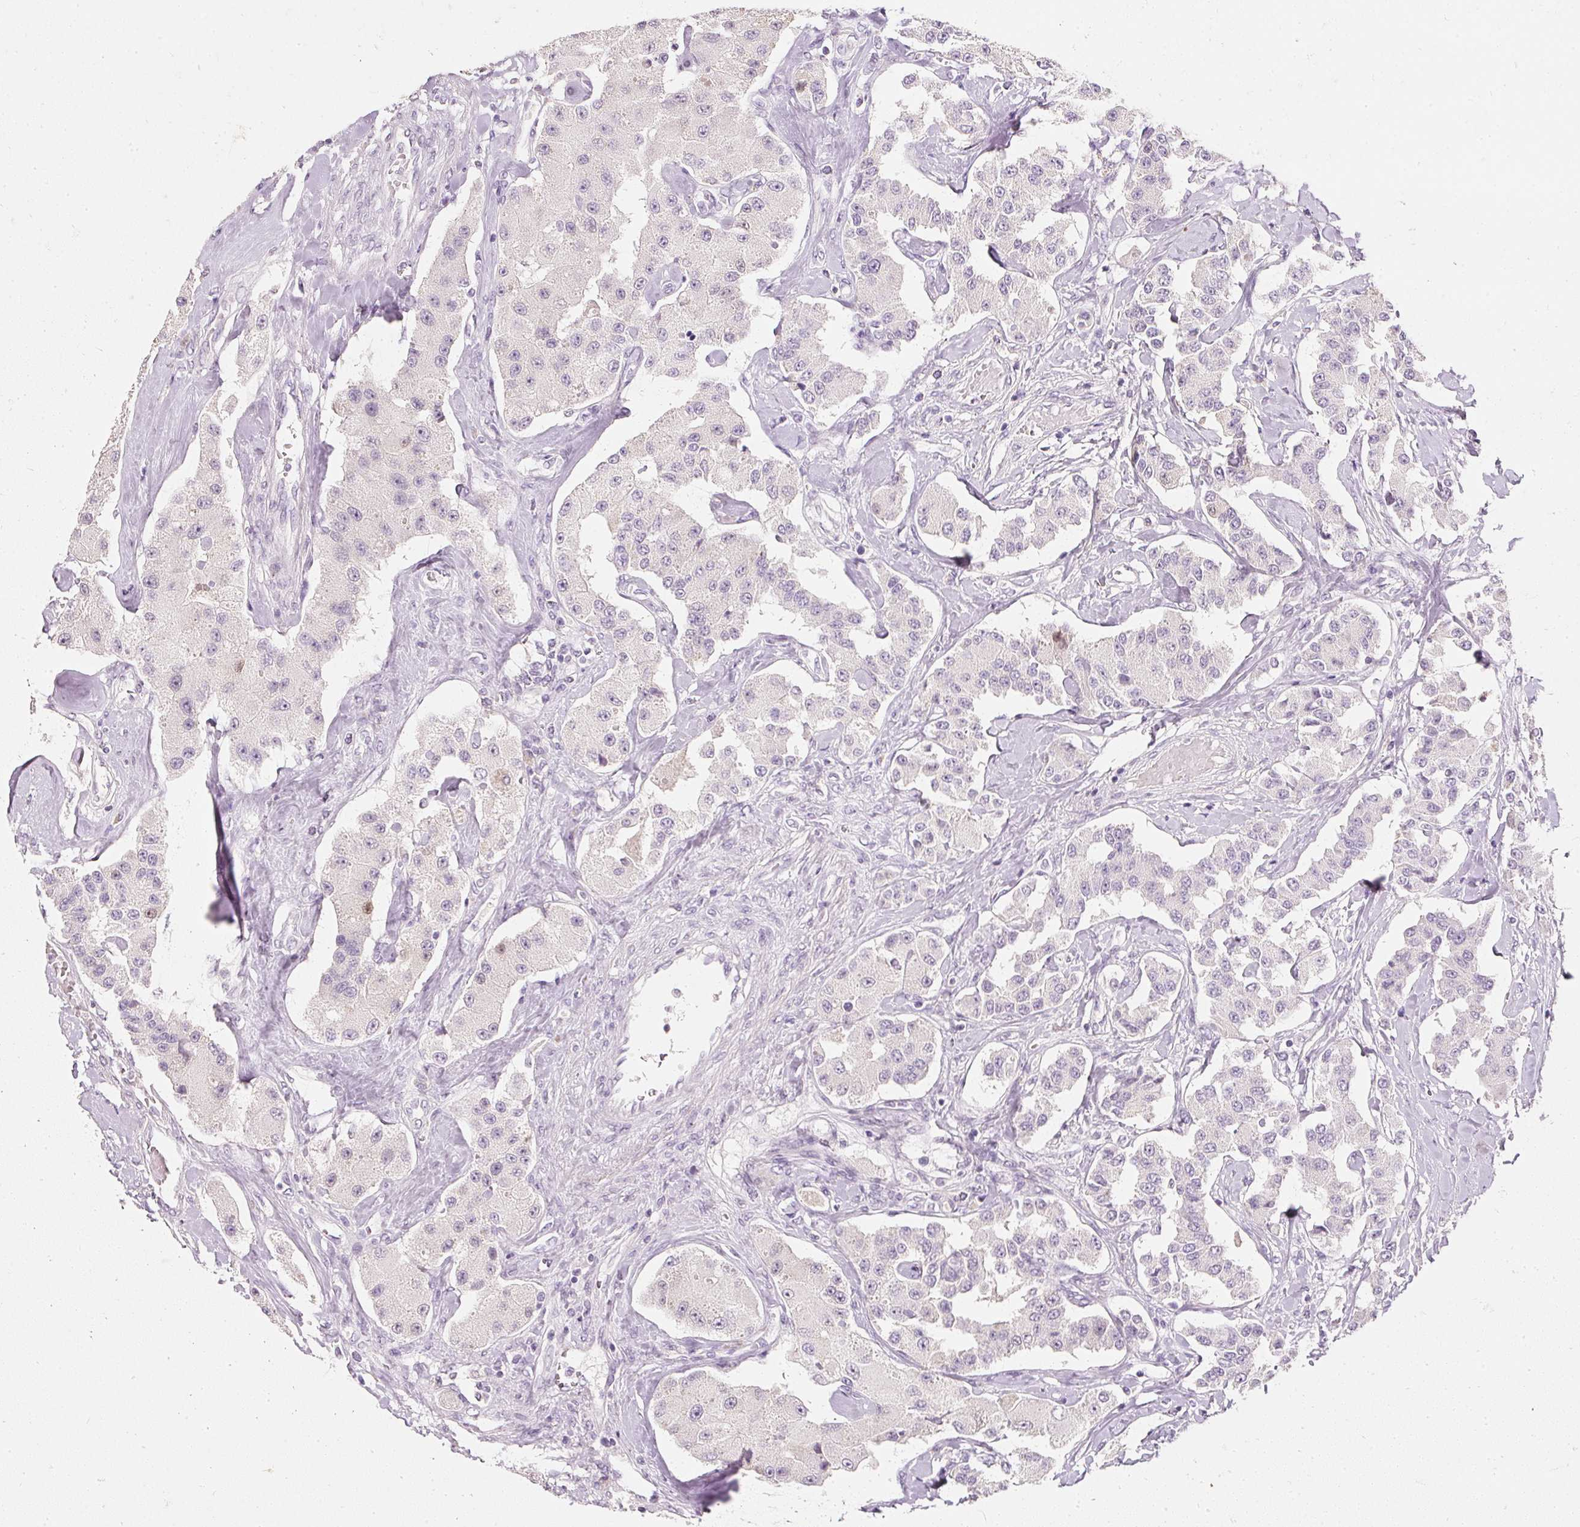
{"staining": {"intensity": "negative", "quantity": "none", "location": "none"}, "tissue": "carcinoid", "cell_type": "Tumor cells", "image_type": "cancer", "snomed": [{"axis": "morphology", "description": "Carcinoid, malignant, NOS"}, {"axis": "topography", "description": "Pancreas"}], "caption": "The micrograph reveals no staining of tumor cells in malignant carcinoid.", "gene": "ELAVL3", "patient": {"sex": "male", "age": 41}}